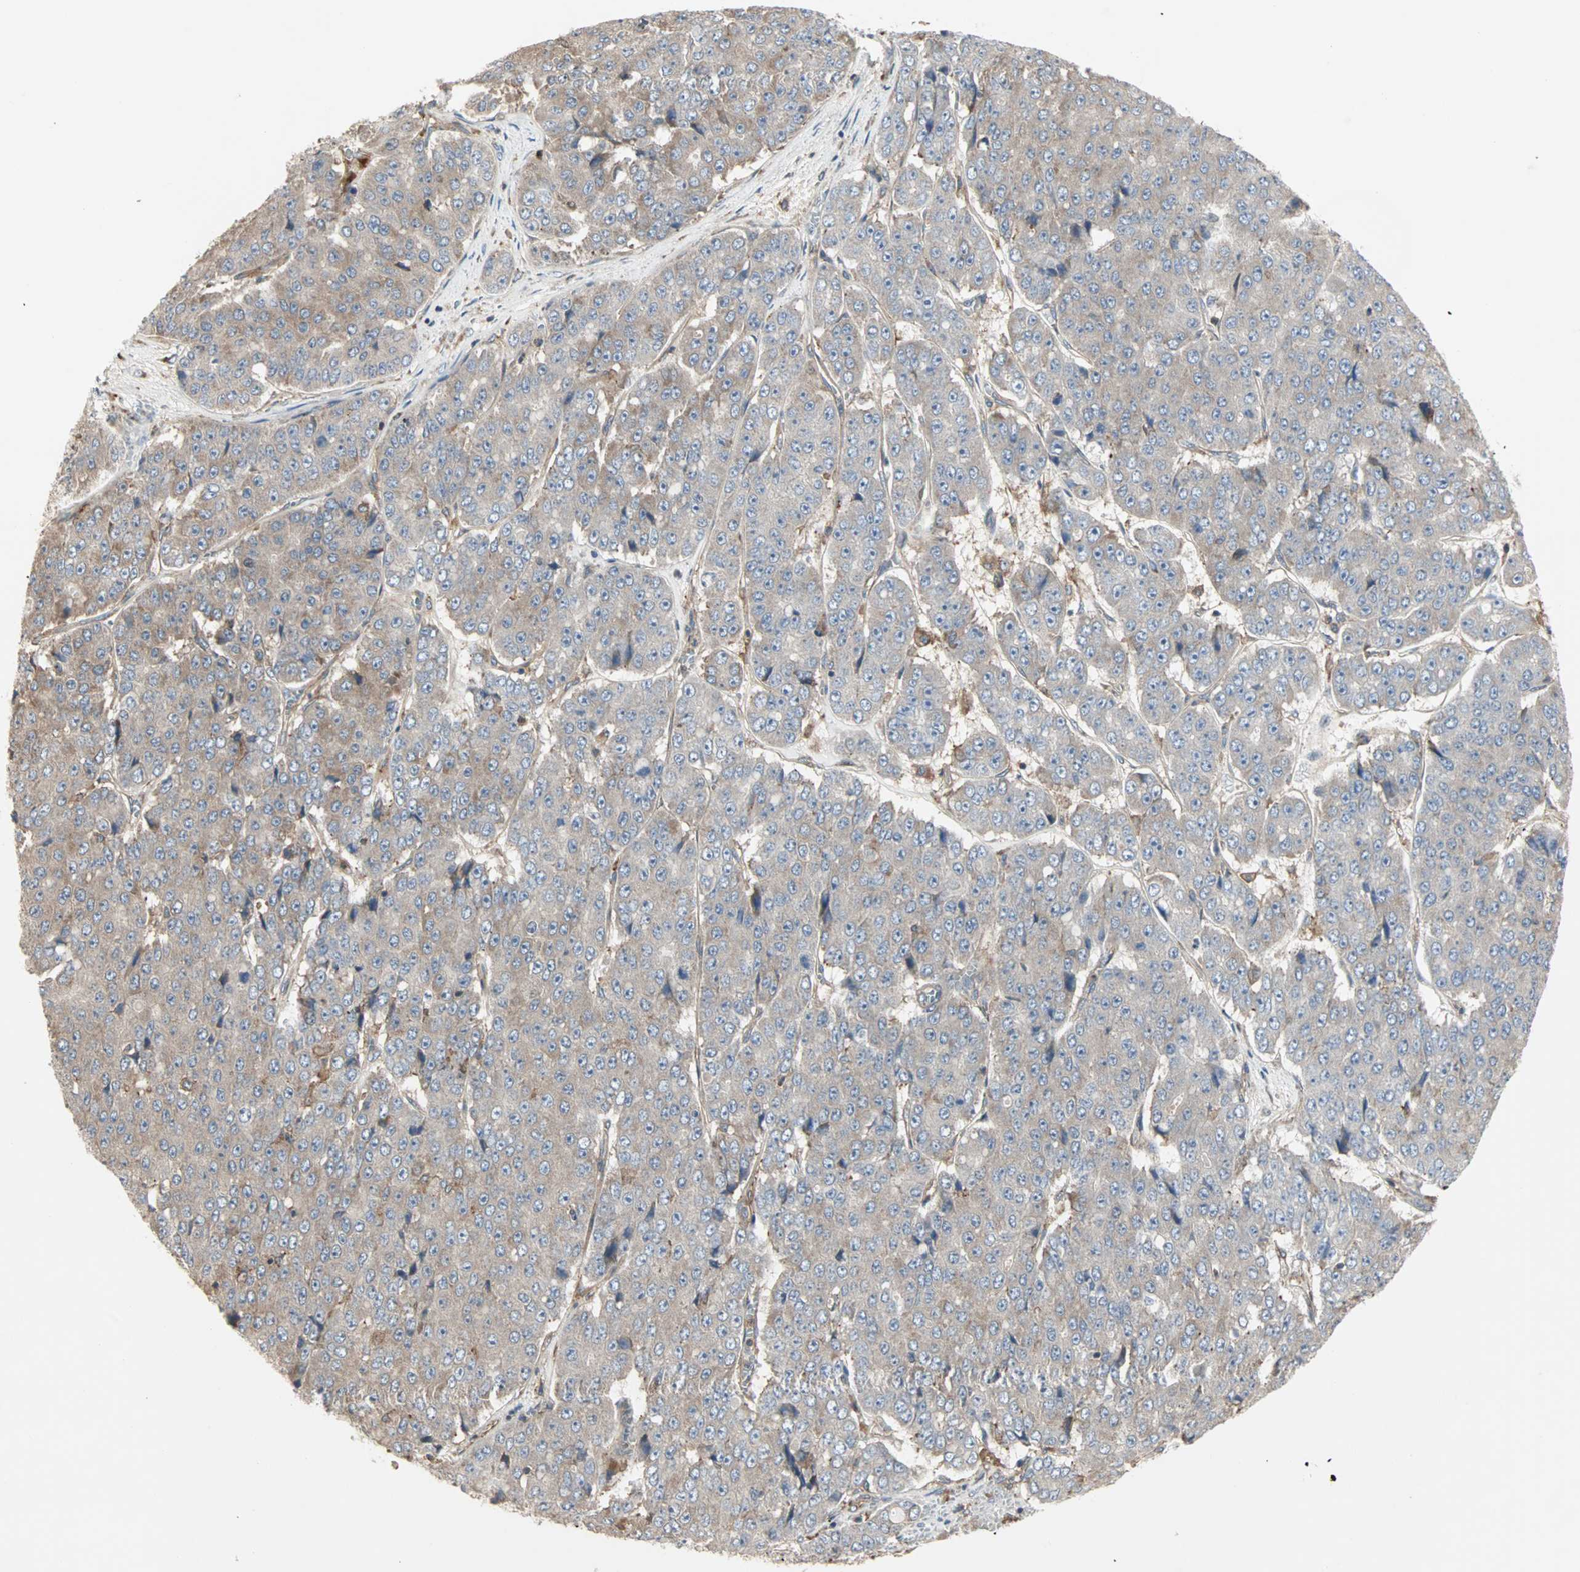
{"staining": {"intensity": "weak", "quantity": ">75%", "location": "cytoplasmic/membranous"}, "tissue": "pancreatic cancer", "cell_type": "Tumor cells", "image_type": "cancer", "snomed": [{"axis": "morphology", "description": "Adenocarcinoma, NOS"}, {"axis": "topography", "description": "Pancreas"}], "caption": "Protein expression analysis of human pancreatic adenocarcinoma reveals weak cytoplasmic/membranous positivity in approximately >75% of tumor cells.", "gene": "GNAI2", "patient": {"sex": "male", "age": 50}}